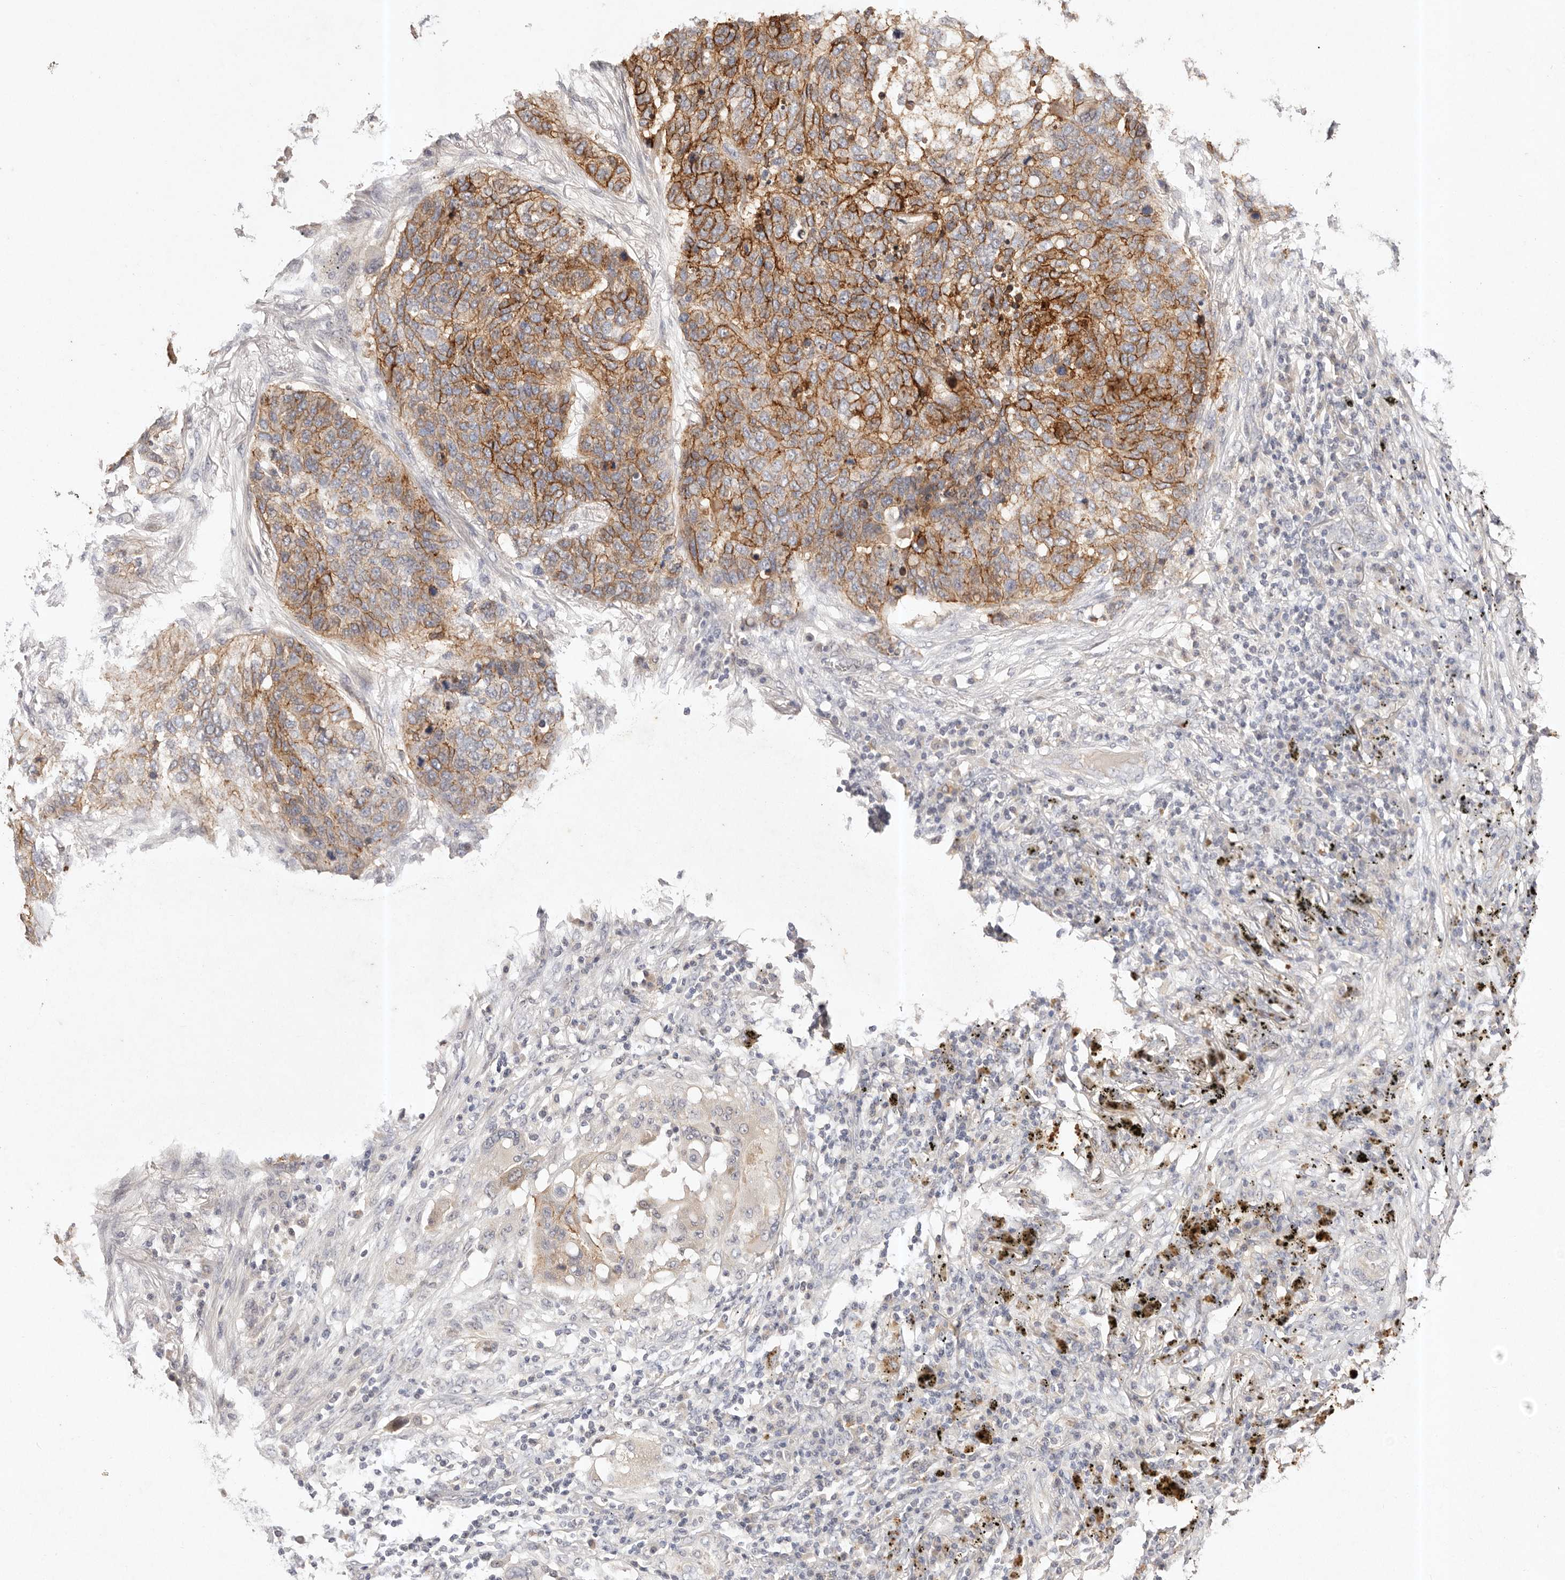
{"staining": {"intensity": "strong", "quantity": "25%-75%", "location": "cytoplasmic/membranous"}, "tissue": "lung cancer", "cell_type": "Tumor cells", "image_type": "cancer", "snomed": [{"axis": "morphology", "description": "Squamous cell carcinoma, NOS"}, {"axis": "topography", "description": "Lung"}], "caption": "Lung cancer (squamous cell carcinoma) stained with immunohistochemistry exhibits strong cytoplasmic/membranous expression in approximately 25%-75% of tumor cells.", "gene": "CXADR", "patient": {"sex": "female", "age": 63}}